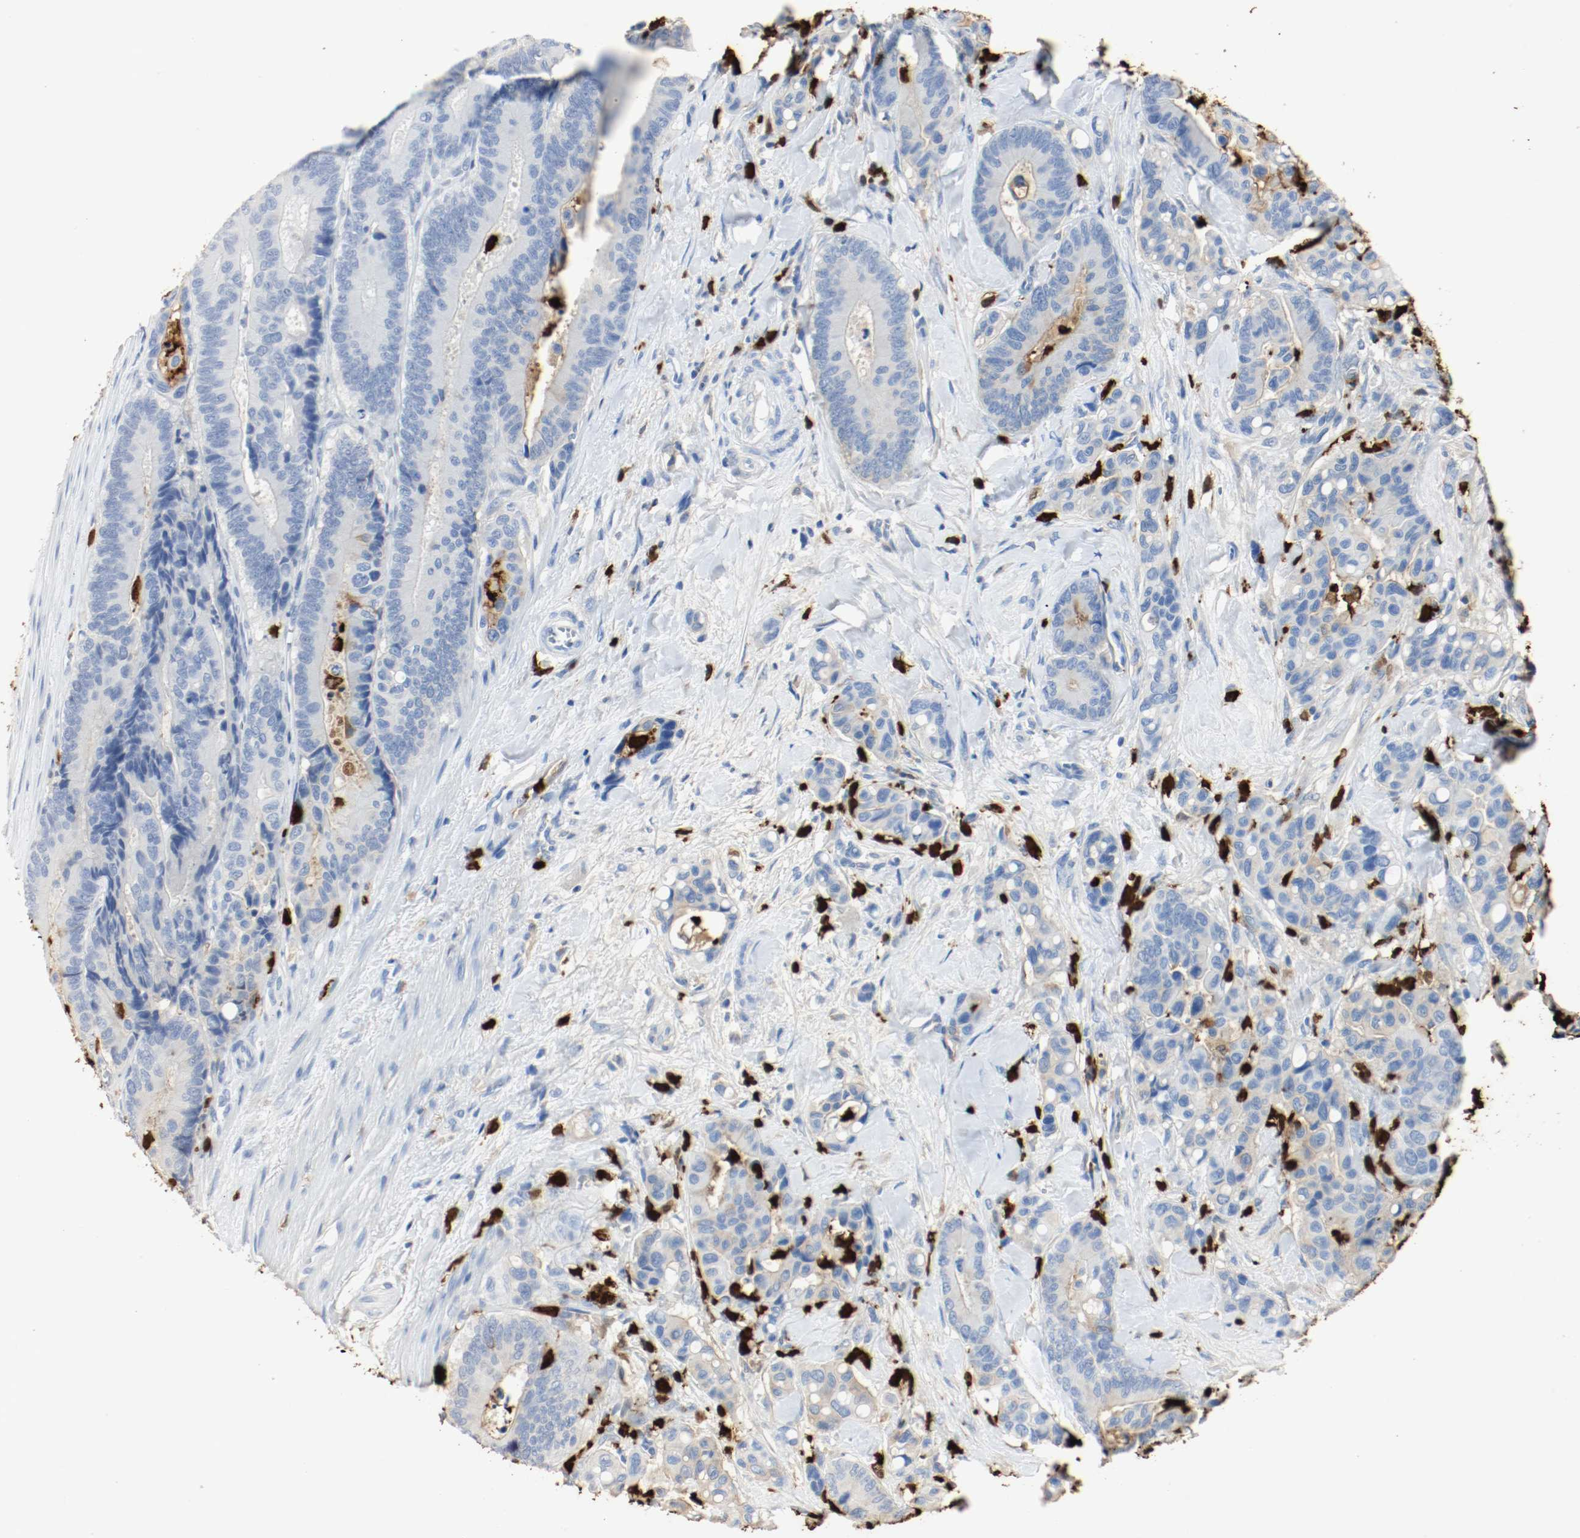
{"staining": {"intensity": "negative", "quantity": "none", "location": "none"}, "tissue": "colorectal cancer", "cell_type": "Tumor cells", "image_type": "cancer", "snomed": [{"axis": "morphology", "description": "Normal tissue, NOS"}, {"axis": "morphology", "description": "Adenocarcinoma, NOS"}, {"axis": "topography", "description": "Colon"}], "caption": "The IHC image has no significant positivity in tumor cells of adenocarcinoma (colorectal) tissue. (Brightfield microscopy of DAB immunohistochemistry at high magnification).", "gene": "S100A9", "patient": {"sex": "male", "age": 82}}